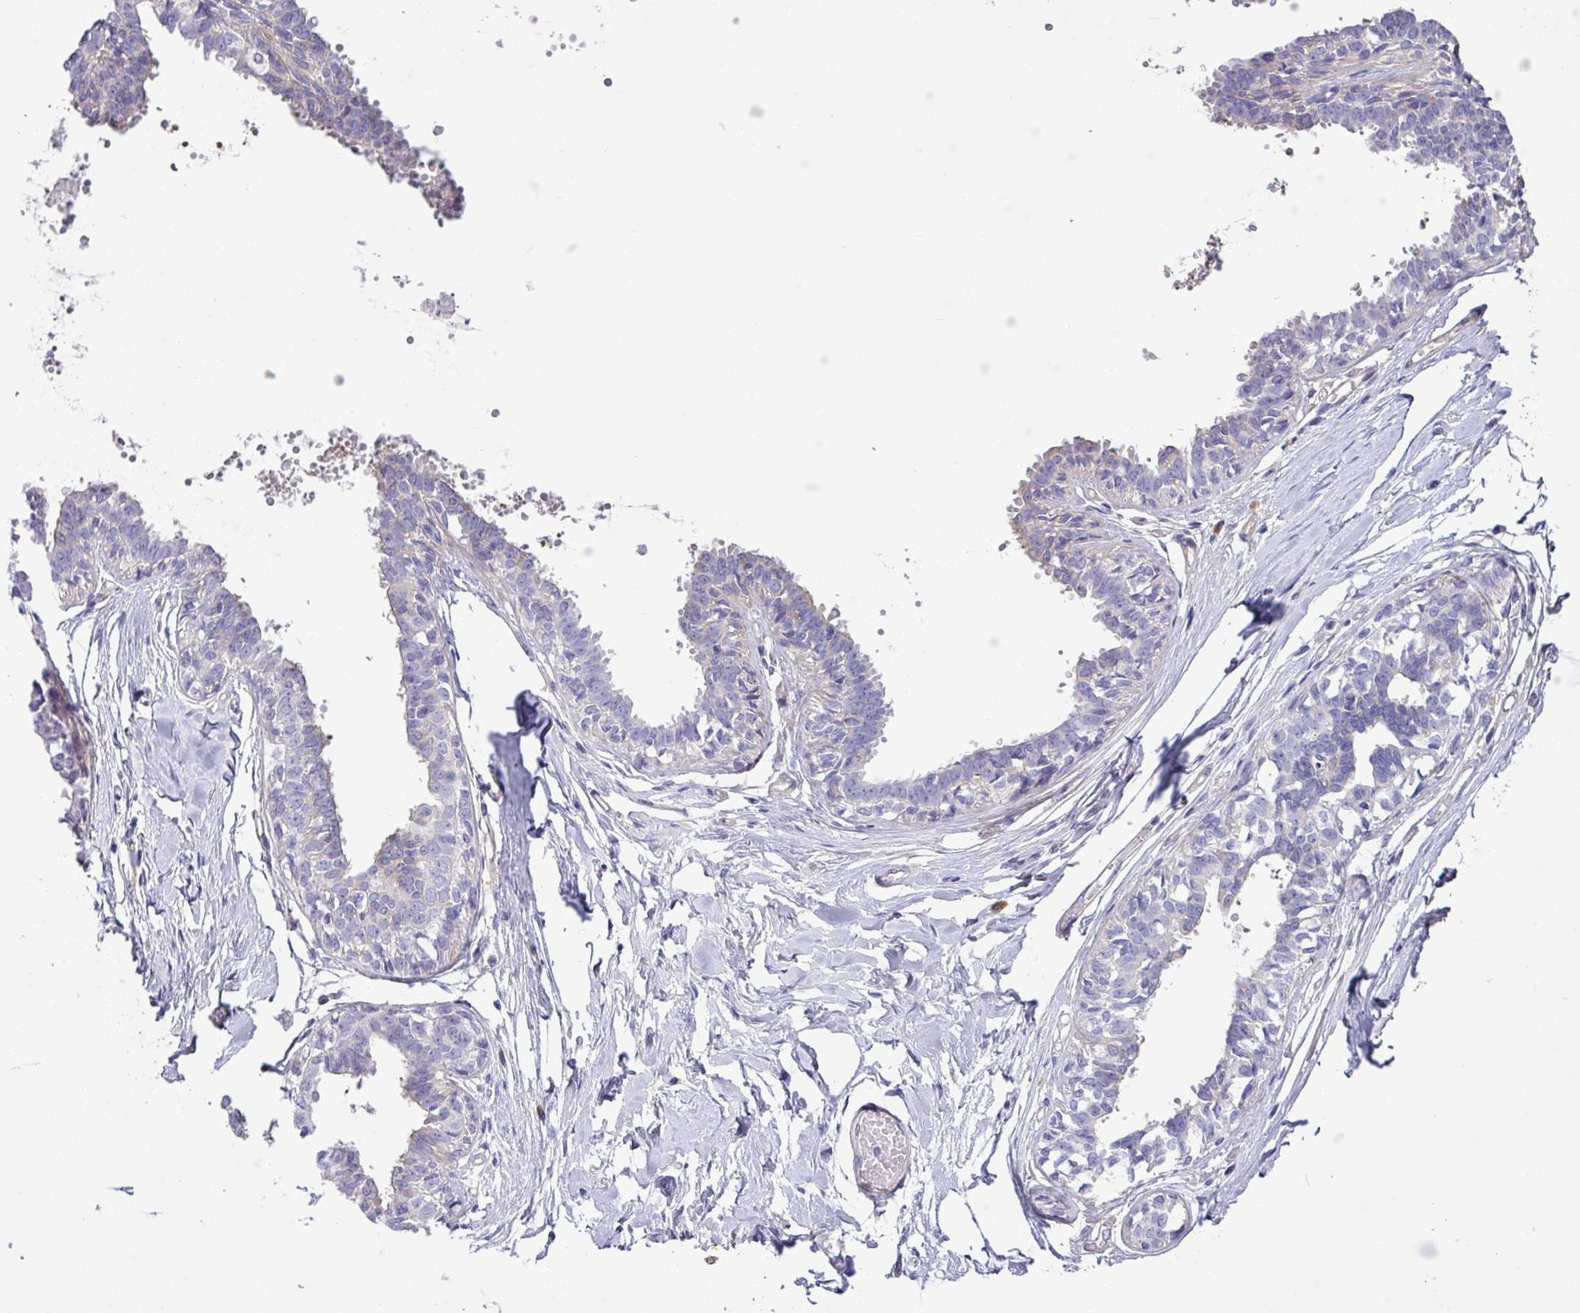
{"staining": {"intensity": "negative", "quantity": "none", "location": "none"}, "tissue": "breast", "cell_type": "Adipocytes", "image_type": "normal", "snomed": [{"axis": "morphology", "description": "Normal tissue, NOS"}, {"axis": "topography", "description": "Breast"}], "caption": "Photomicrograph shows no protein positivity in adipocytes of normal breast.", "gene": "KIRREL3", "patient": {"sex": "female", "age": 27}}